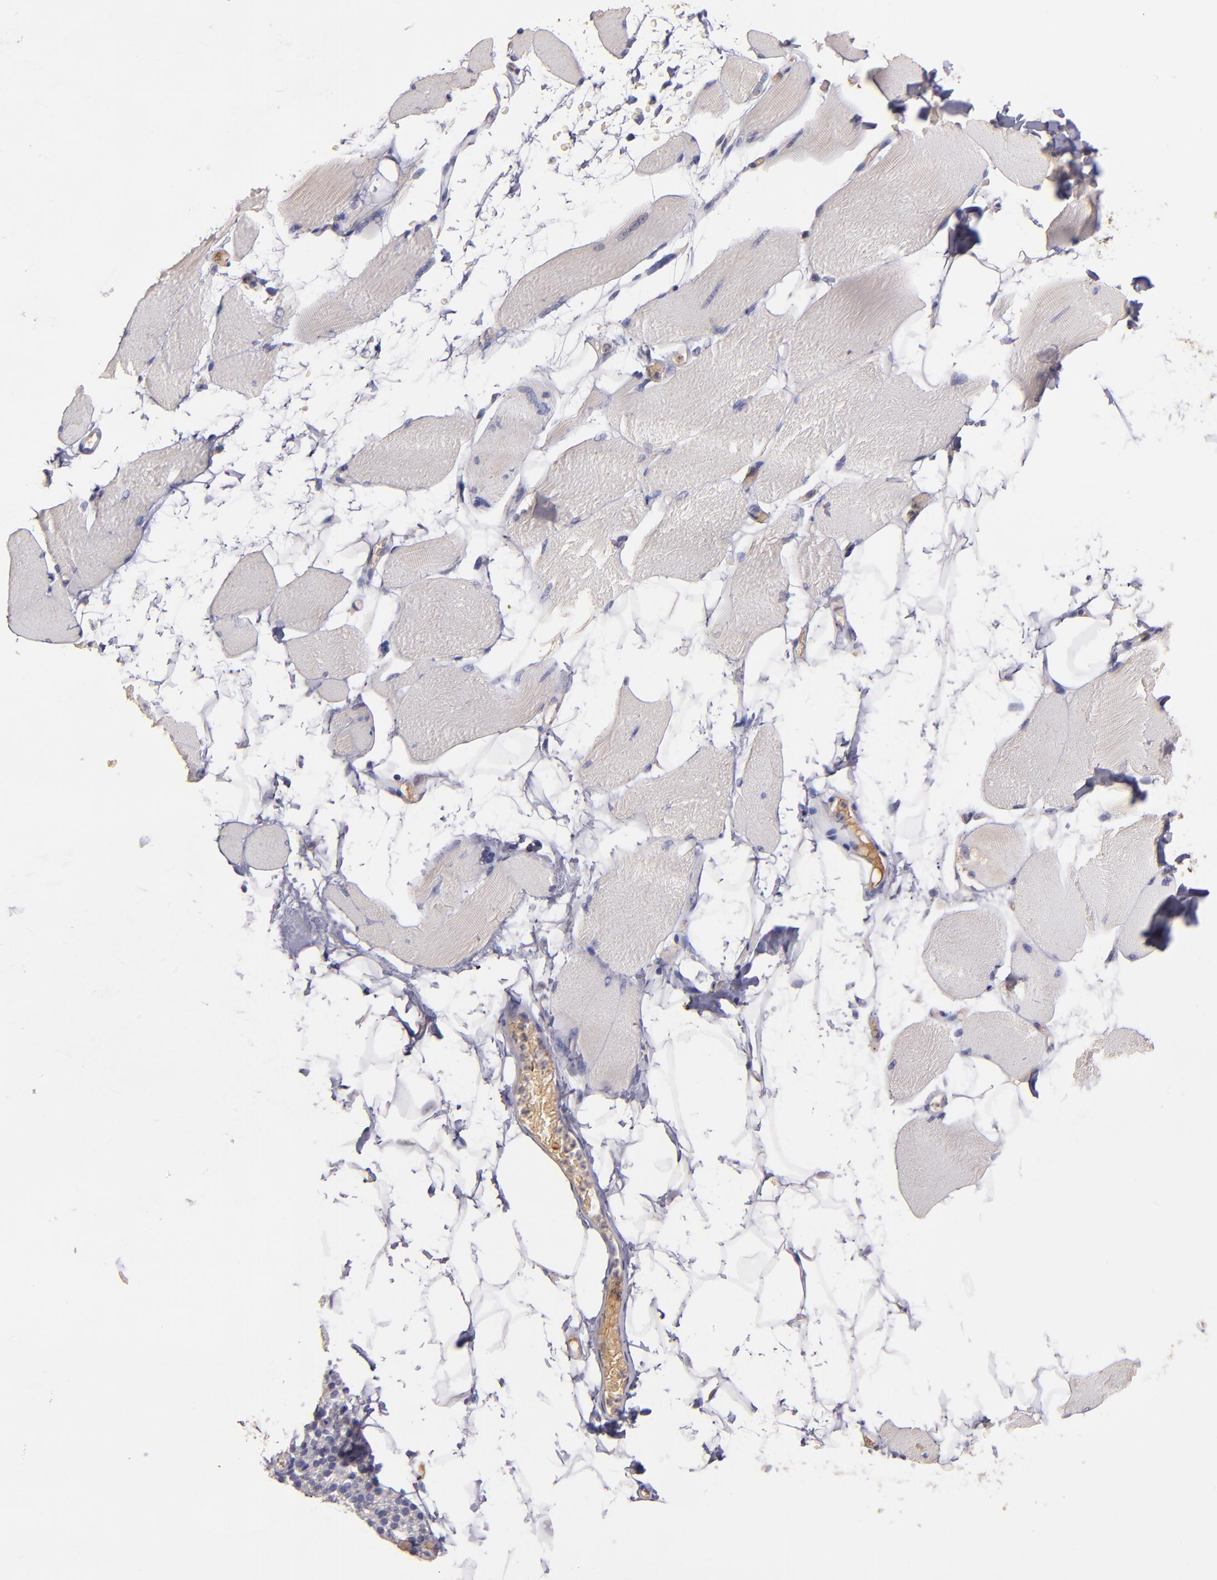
{"staining": {"intensity": "negative", "quantity": "none", "location": "none"}, "tissue": "skeletal muscle", "cell_type": "Myocytes", "image_type": "normal", "snomed": [{"axis": "morphology", "description": "Normal tissue, NOS"}, {"axis": "topography", "description": "Skeletal muscle"}, {"axis": "topography", "description": "Parathyroid gland"}], "caption": "Protein analysis of normal skeletal muscle demonstrates no significant staining in myocytes.", "gene": "SERPINC1", "patient": {"sex": "female", "age": 37}}